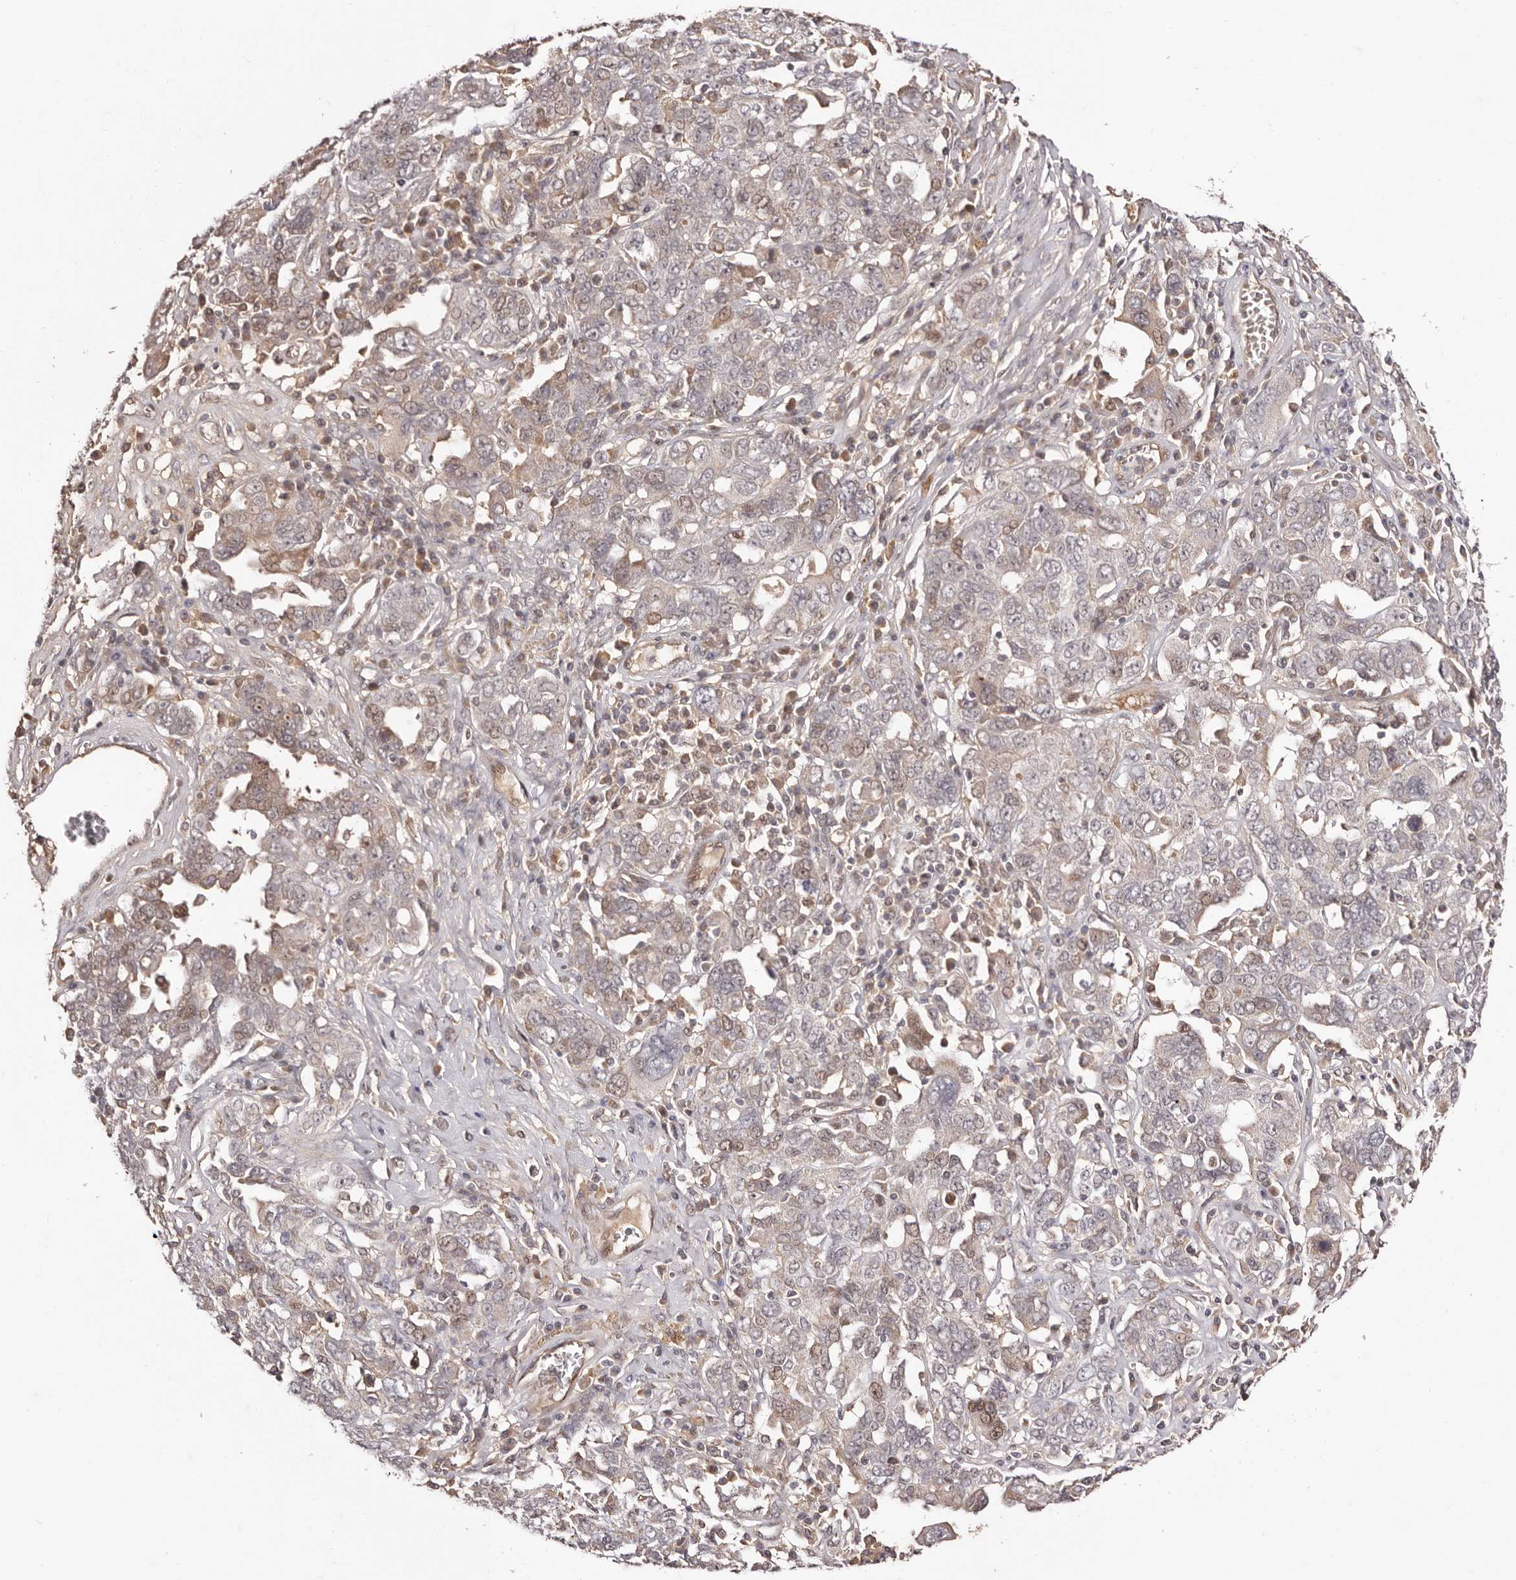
{"staining": {"intensity": "weak", "quantity": "<25%", "location": "cytoplasmic/membranous,nuclear"}, "tissue": "ovarian cancer", "cell_type": "Tumor cells", "image_type": "cancer", "snomed": [{"axis": "morphology", "description": "Carcinoma, endometroid"}, {"axis": "topography", "description": "Ovary"}], "caption": "Ovarian endometroid carcinoma was stained to show a protein in brown. There is no significant positivity in tumor cells.", "gene": "EGR3", "patient": {"sex": "female", "age": 62}}